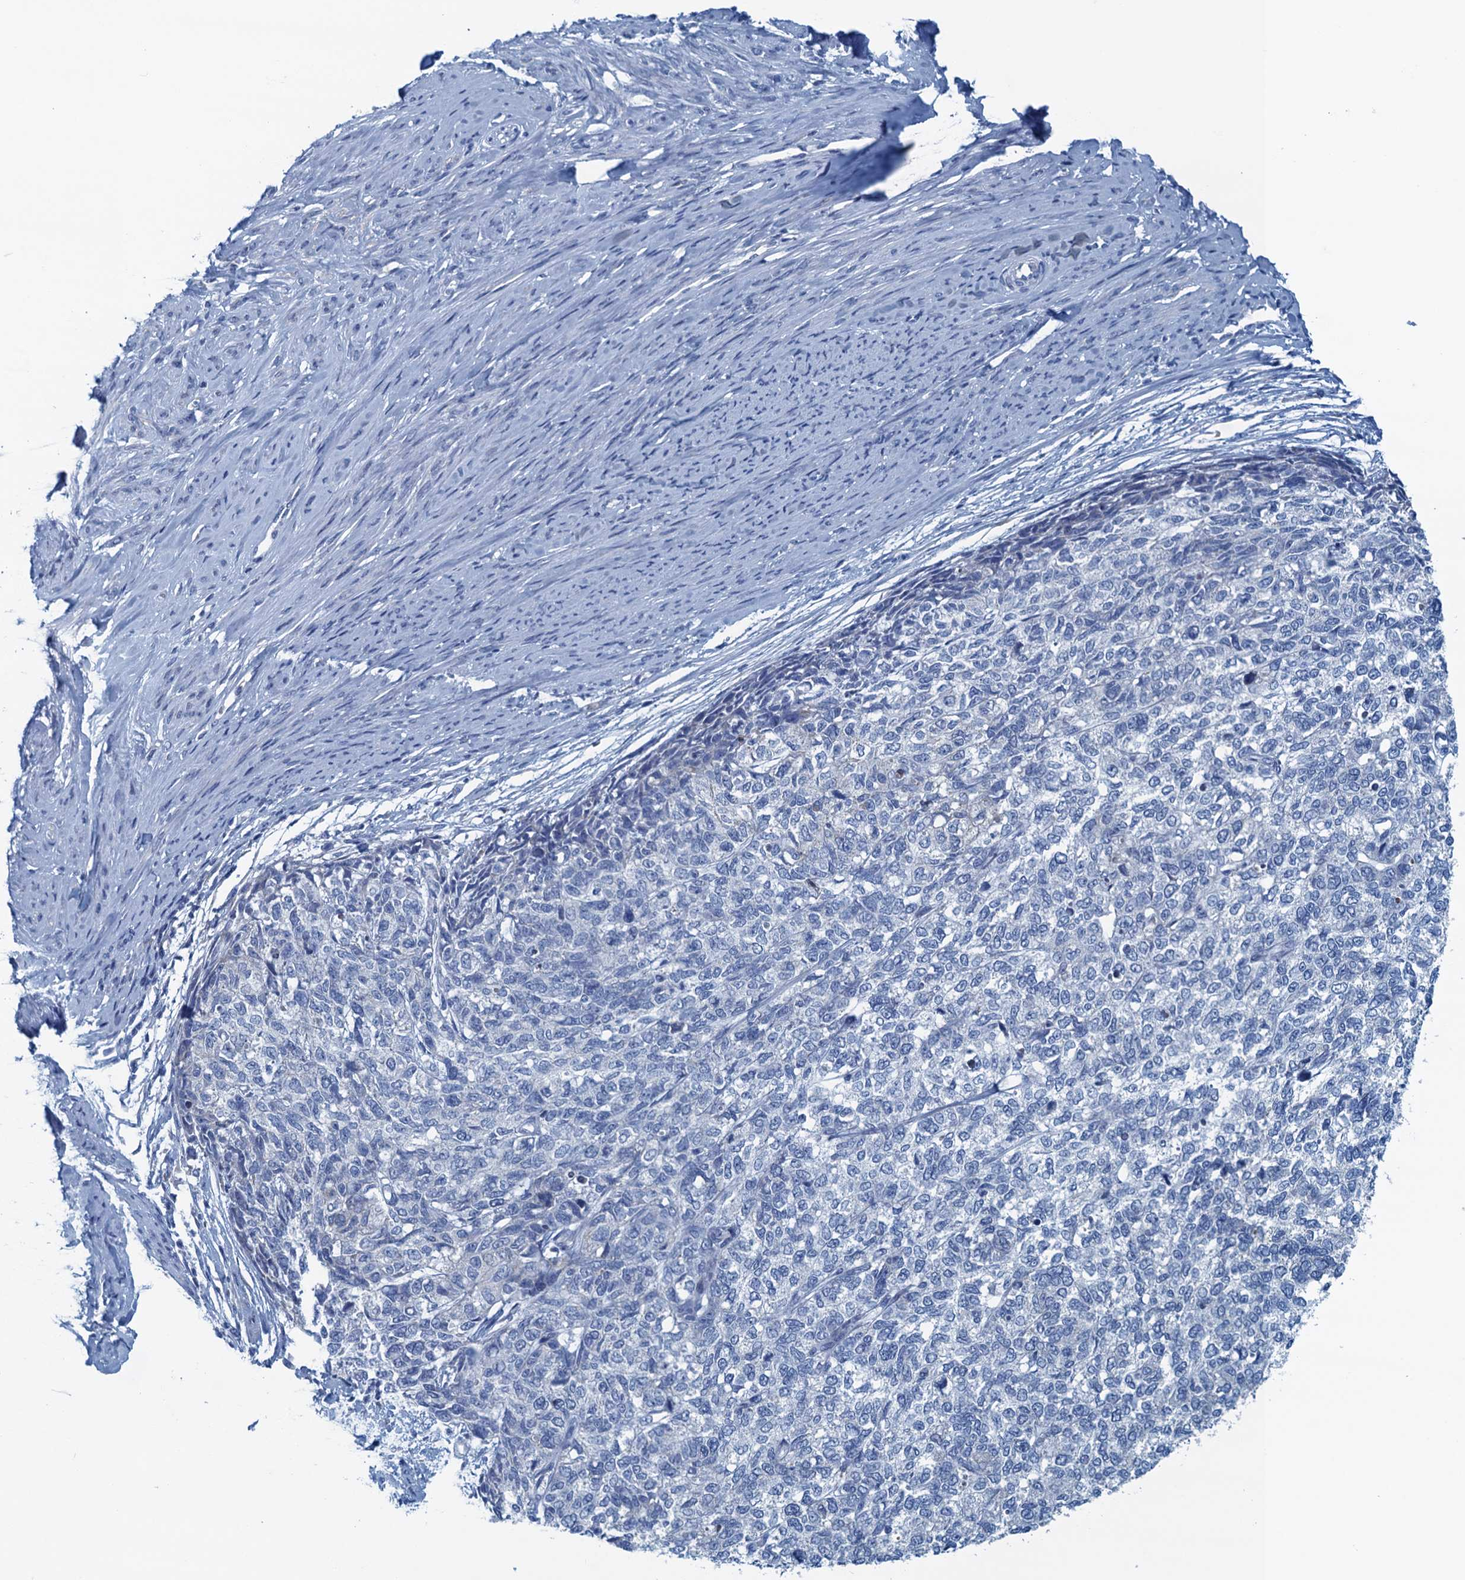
{"staining": {"intensity": "negative", "quantity": "none", "location": "none"}, "tissue": "cervical cancer", "cell_type": "Tumor cells", "image_type": "cancer", "snomed": [{"axis": "morphology", "description": "Squamous cell carcinoma, NOS"}, {"axis": "topography", "description": "Cervix"}], "caption": "Immunohistochemistry of human cervical cancer (squamous cell carcinoma) exhibits no staining in tumor cells. (Stains: DAB IHC with hematoxylin counter stain, Microscopy: brightfield microscopy at high magnification).", "gene": "C10orf88", "patient": {"sex": "female", "age": 63}}